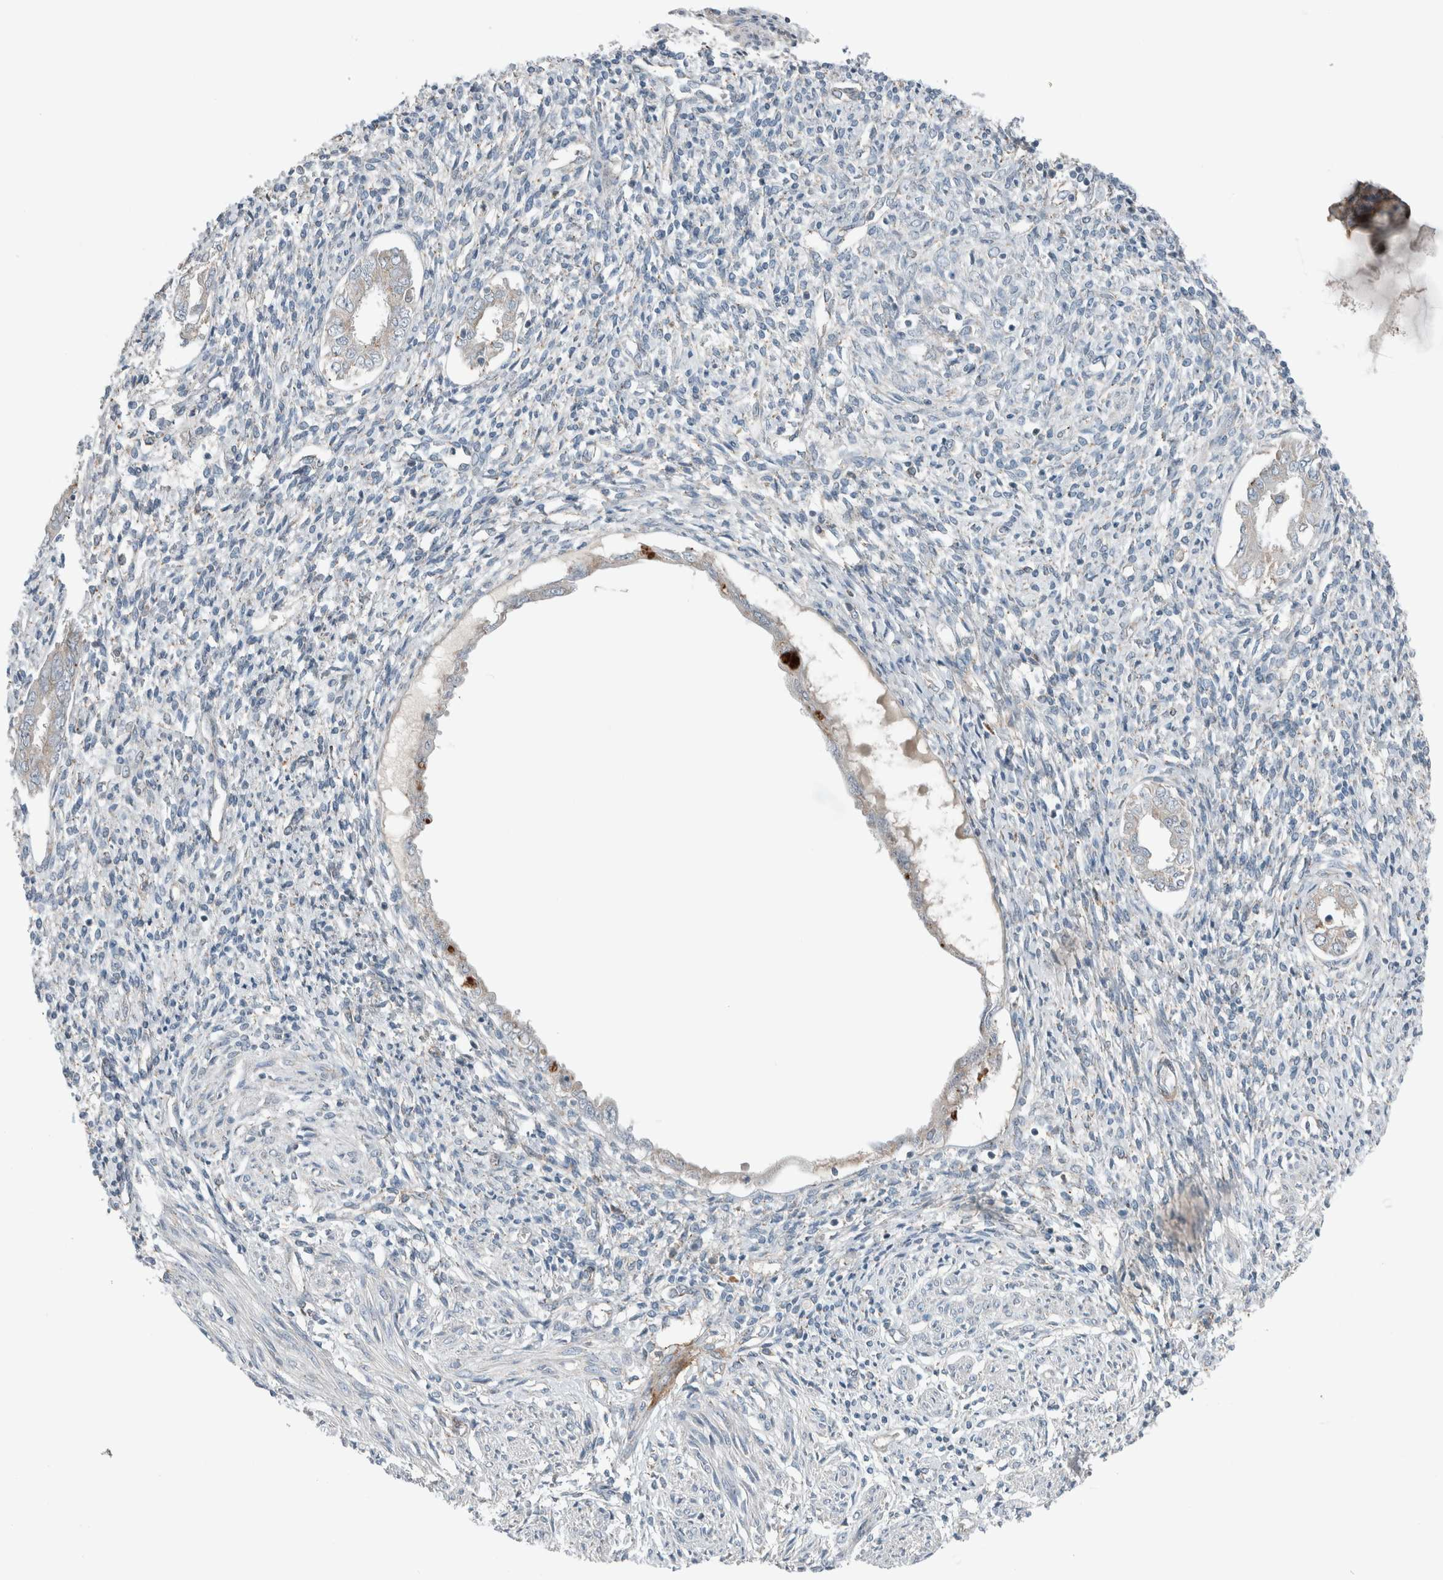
{"staining": {"intensity": "negative", "quantity": "none", "location": "none"}, "tissue": "endometrium", "cell_type": "Cells in endometrial stroma", "image_type": "normal", "snomed": [{"axis": "morphology", "description": "Normal tissue, NOS"}, {"axis": "topography", "description": "Endometrium"}], "caption": "The image shows no significant expression in cells in endometrial stroma of endometrium. (Stains: DAB (3,3'-diaminobenzidine) IHC with hematoxylin counter stain, Microscopy: brightfield microscopy at high magnification).", "gene": "JADE2", "patient": {"sex": "female", "age": 66}}